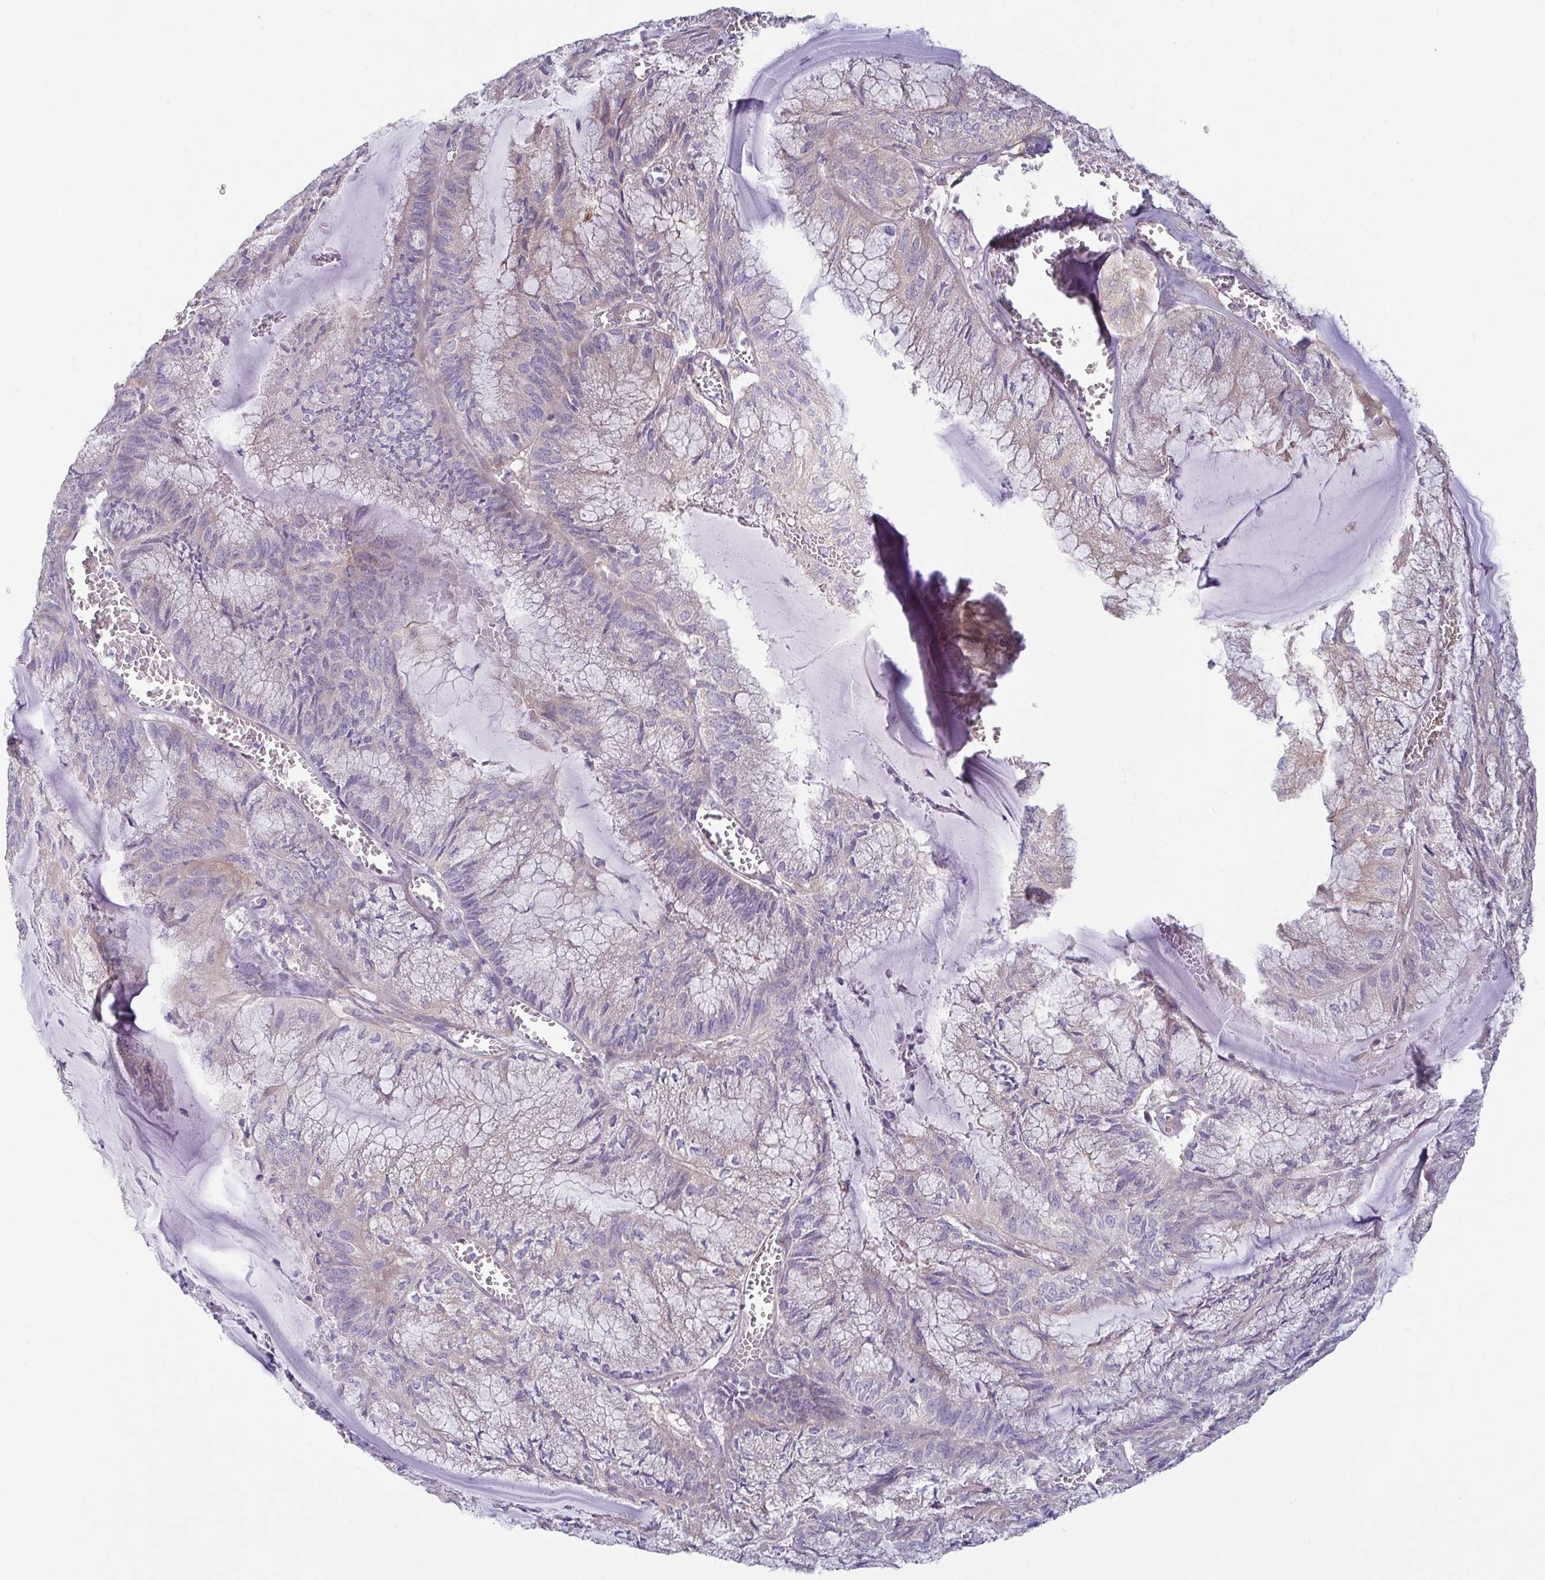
{"staining": {"intensity": "negative", "quantity": "none", "location": "none"}, "tissue": "endometrial cancer", "cell_type": "Tumor cells", "image_type": "cancer", "snomed": [{"axis": "morphology", "description": "Carcinoma, NOS"}, {"axis": "topography", "description": "Endometrium"}], "caption": "Immunohistochemical staining of human endometrial cancer reveals no significant expression in tumor cells.", "gene": "LMF2", "patient": {"sex": "female", "age": 62}}